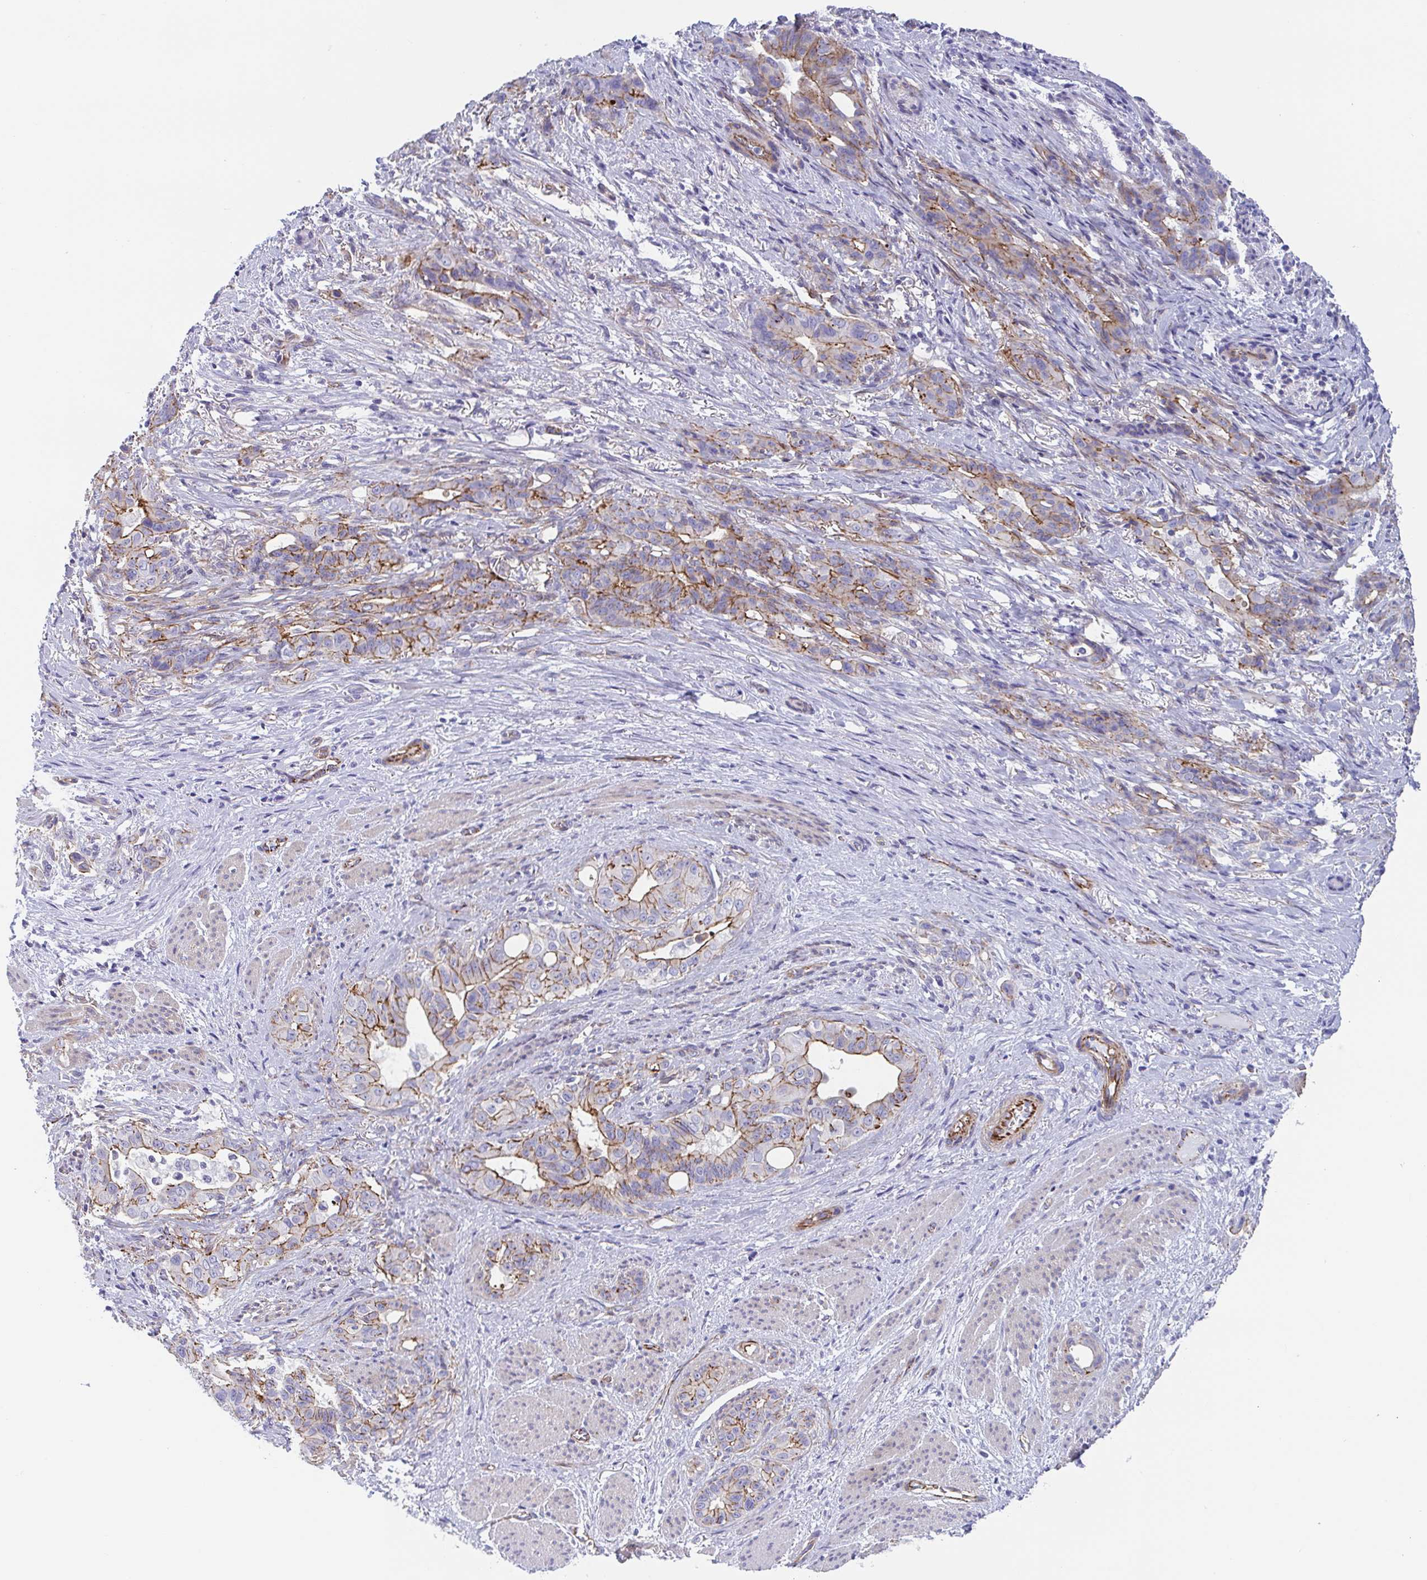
{"staining": {"intensity": "moderate", "quantity": "25%-75%", "location": "cytoplasmic/membranous"}, "tissue": "stomach cancer", "cell_type": "Tumor cells", "image_type": "cancer", "snomed": [{"axis": "morphology", "description": "Normal tissue, NOS"}, {"axis": "morphology", "description": "Adenocarcinoma, NOS"}, {"axis": "topography", "description": "Esophagus"}, {"axis": "topography", "description": "Stomach, upper"}], "caption": "Moderate cytoplasmic/membranous staining for a protein is appreciated in approximately 25%-75% of tumor cells of adenocarcinoma (stomach) using IHC.", "gene": "TRAM2", "patient": {"sex": "male", "age": 62}}